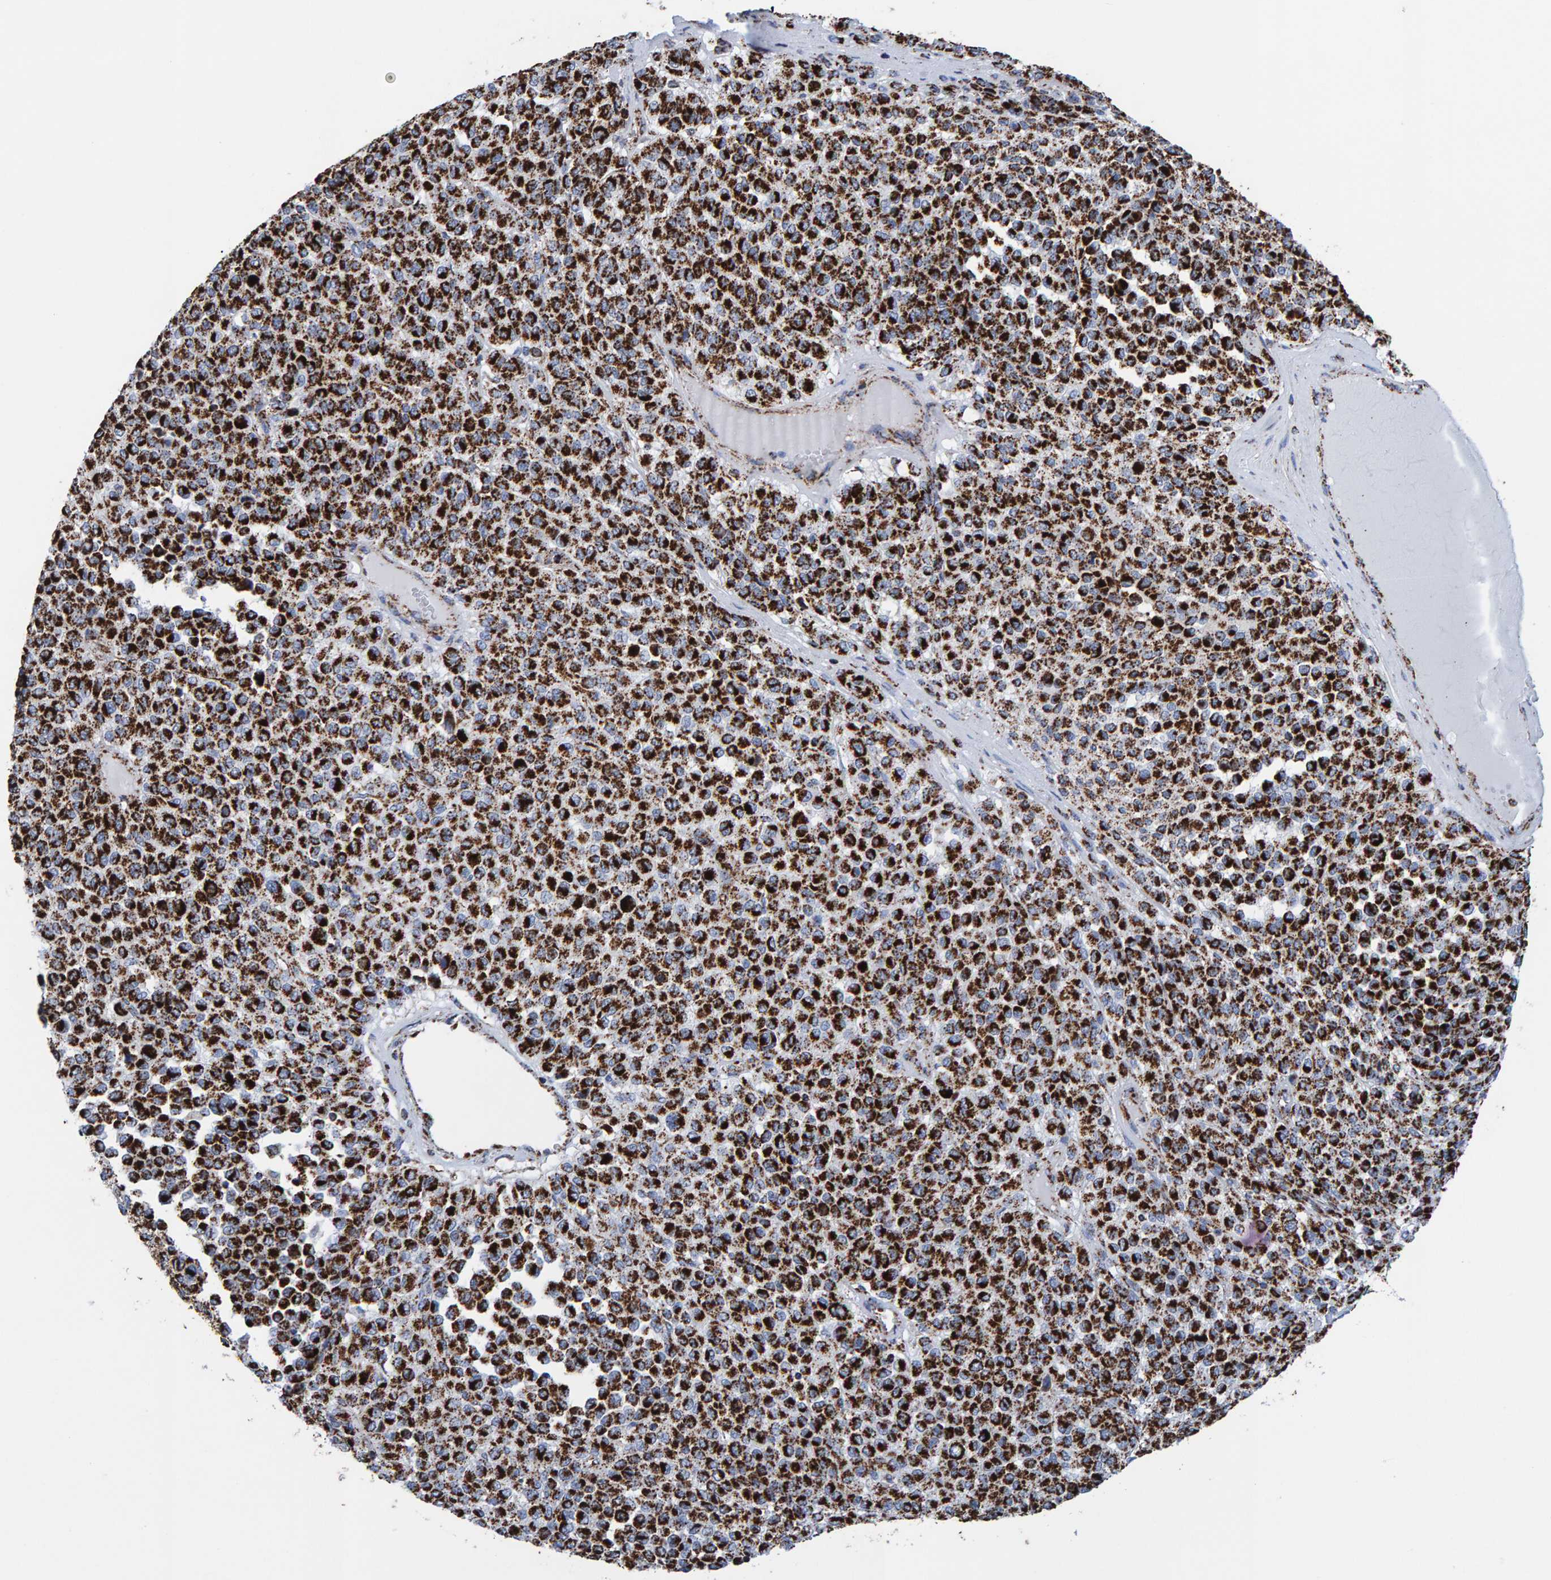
{"staining": {"intensity": "strong", "quantity": ">75%", "location": "cytoplasmic/membranous"}, "tissue": "melanoma", "cell_type": "Tumor cells", "image_type": "cancer", "snomed": [{"axis": "morphology", "description": "Malignant melanoma, Metastatic site"}, {"axis": "topography", "description": "Pancreas"}], "caption": "Malignant melanoma (metastatic site) was stained to show a protein in brown. There is high levels of strong cytoplasmic/membranous staining in approximately >75% of tumor cells.", "gene": "ENSG00000262660", "patient": {"sex": "female", "age": 30}}